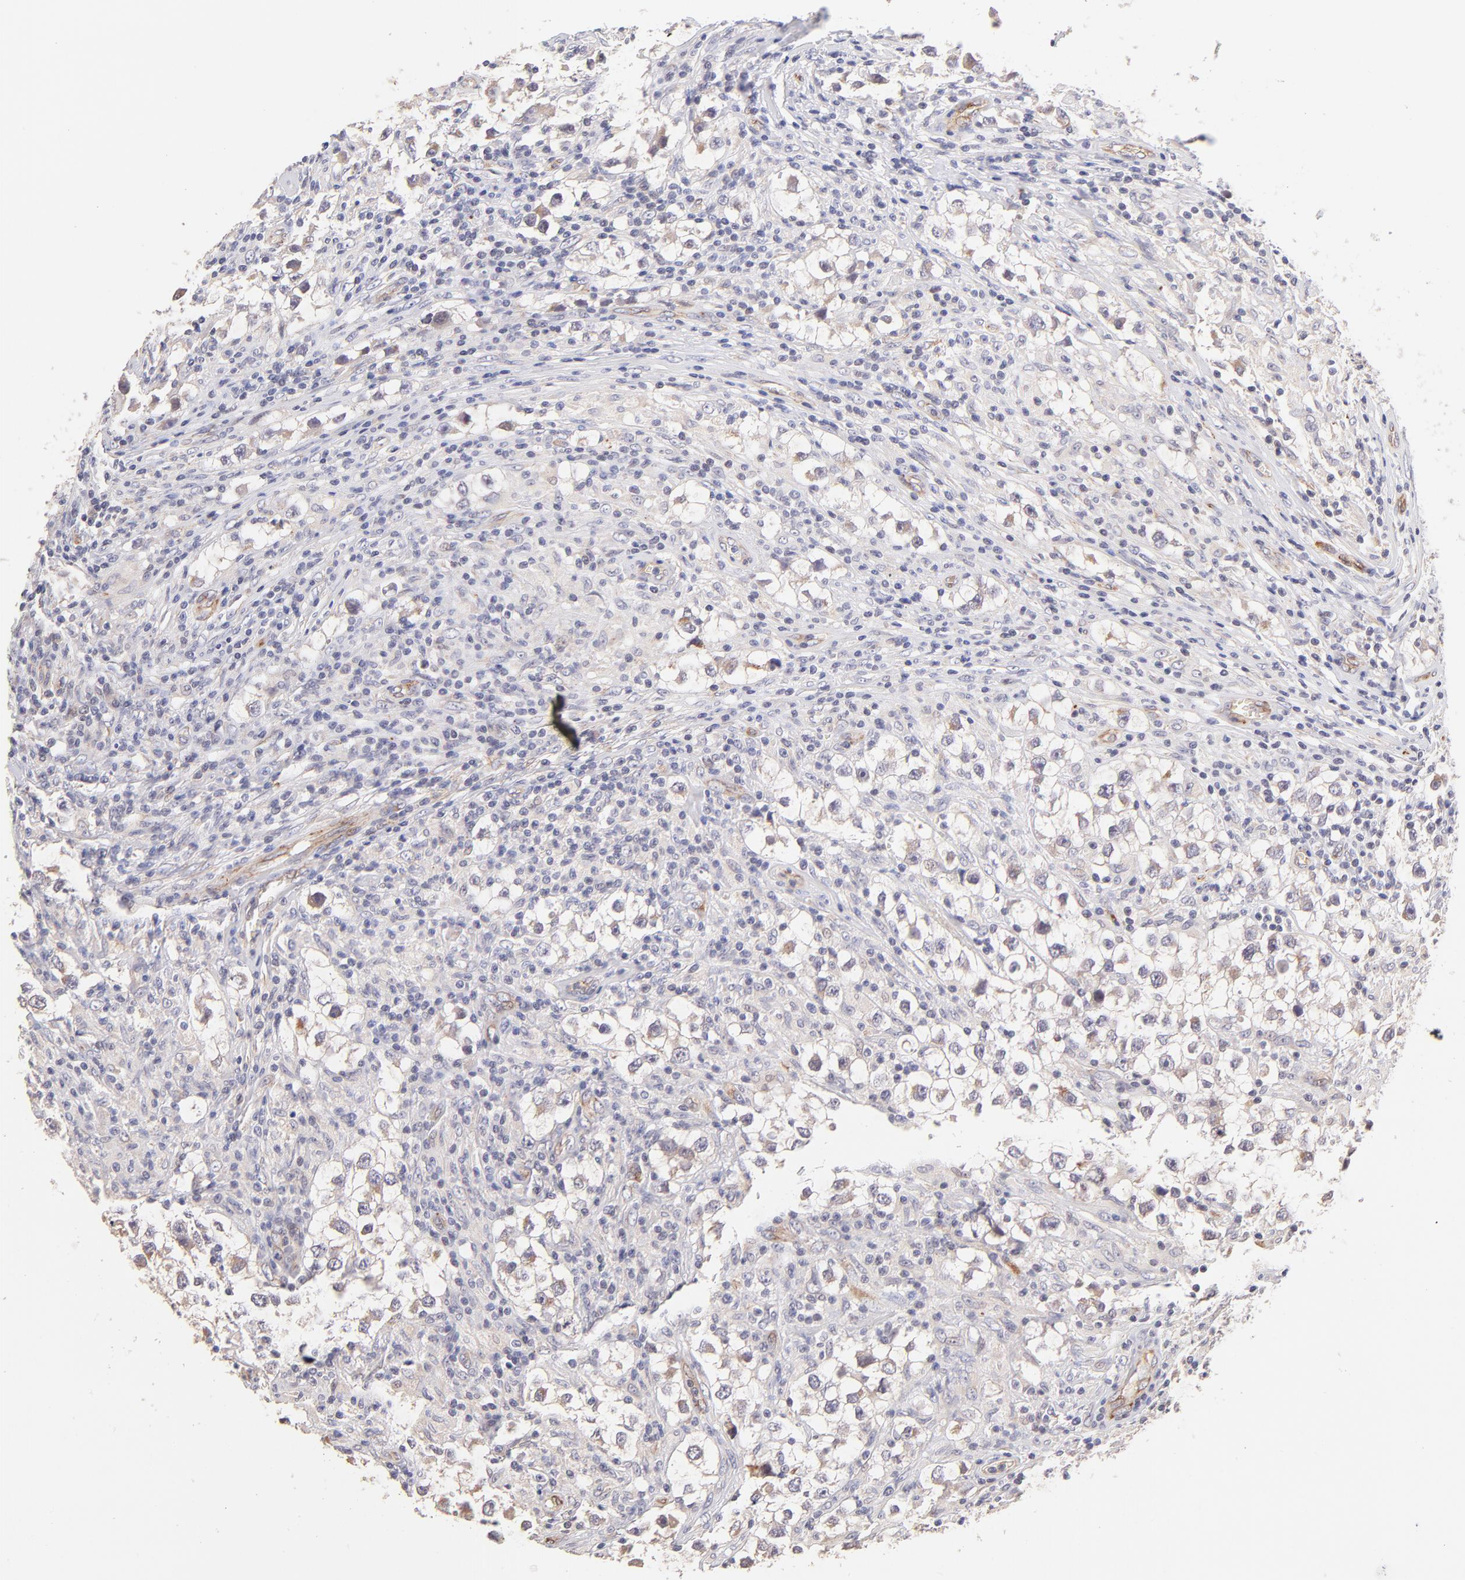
{"staining": {"intensity": "negative", "quantity": "none", "location": "none"}, "tissue": "testis cancer", "cell_type": "Tumor cells", "image_type": "cancer", "snomed": [{"axis": "morphology", "description": "Seminoma, NOS"}, {"axis": "topography", "description": "Testis"}], "caption": "Immunohistochemistry image of neoplastic tissue: human testis seminoma stained with DAB (3,3'-diaminobenzidine) reveals no significant protein staining in tumor cells.", "gene": "SPARC", "patient": {"sex": "male", "age": 32}}